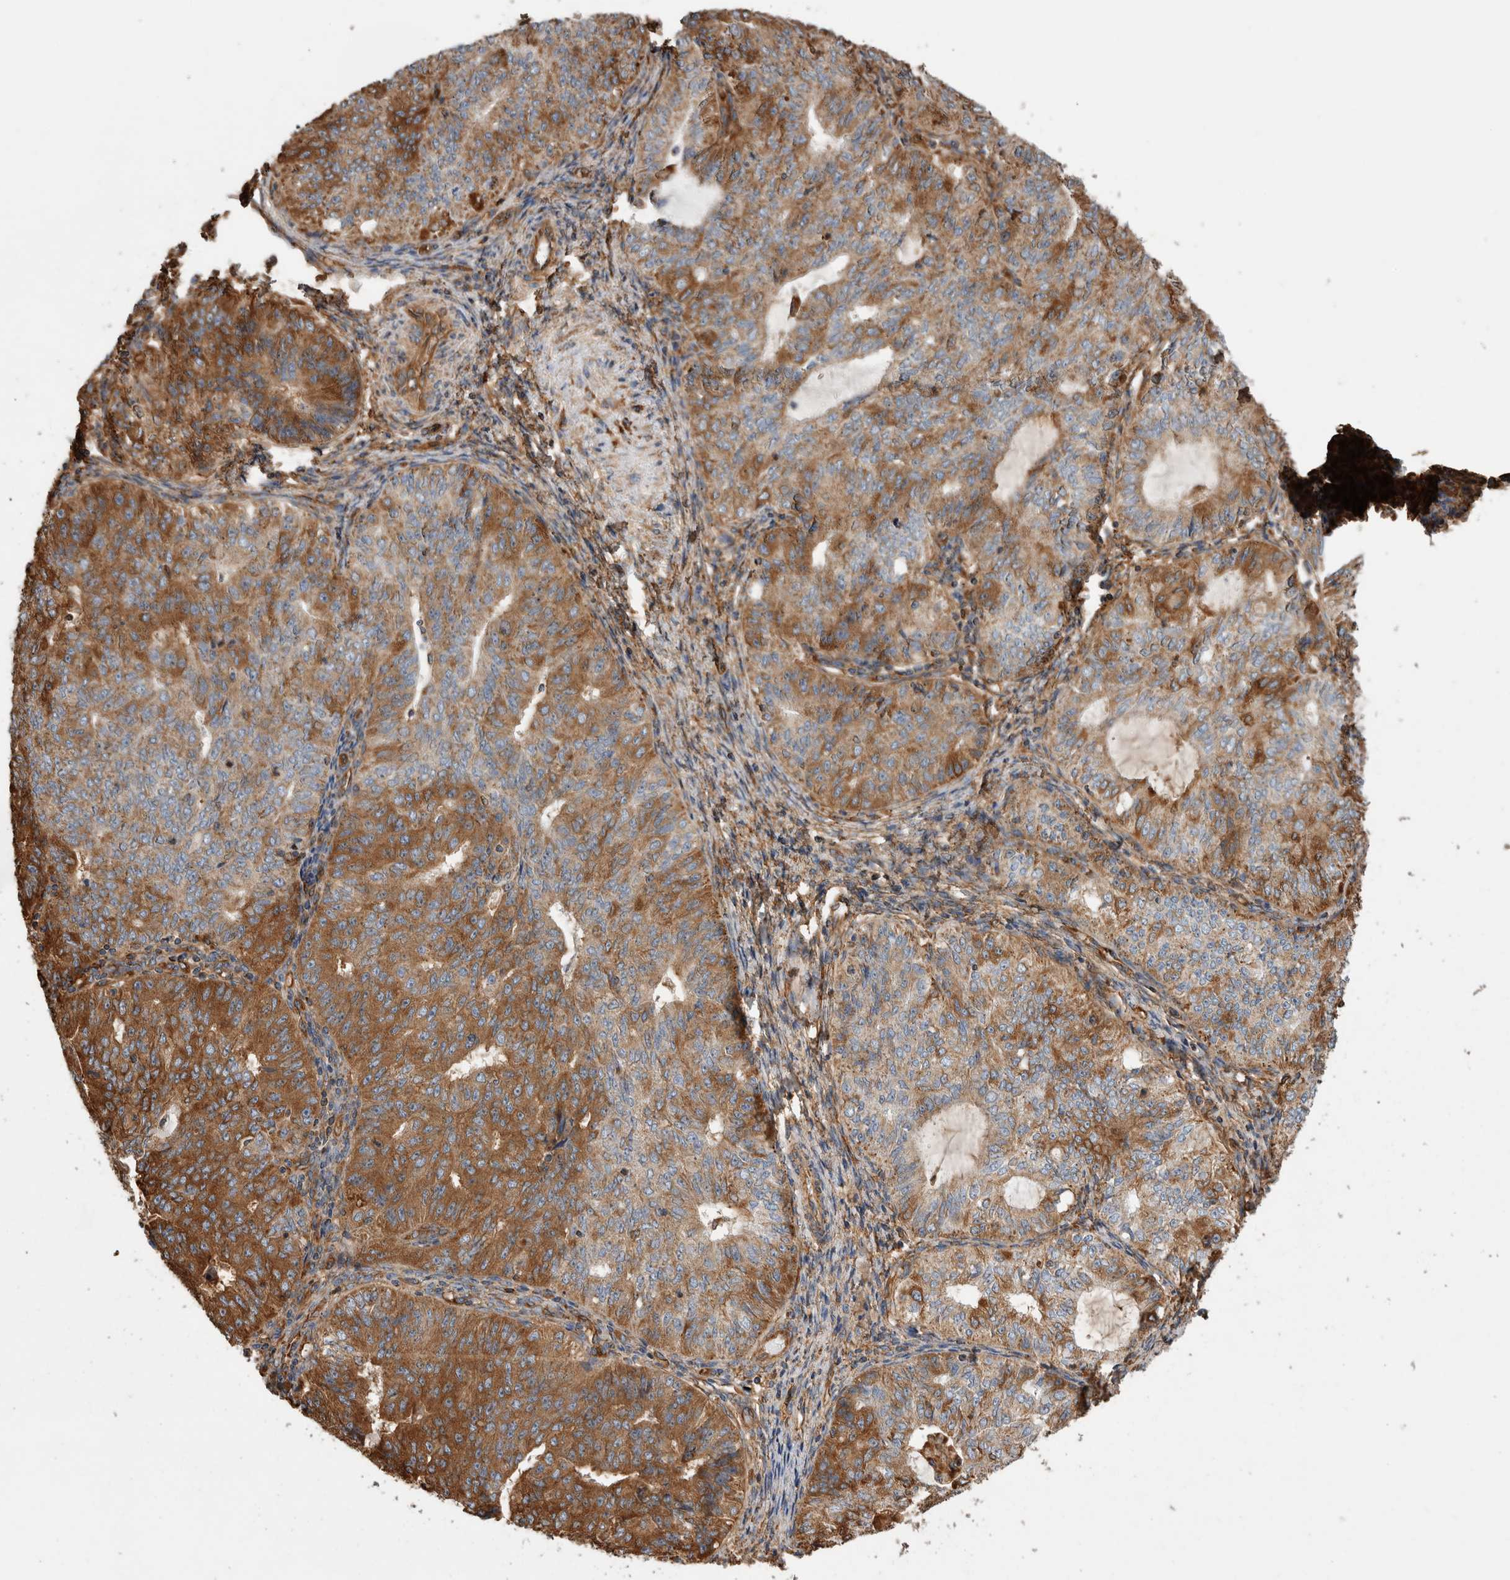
{"staining": {"intensity": "strong", "quantity": "25%-75%", "location": "cytoplasmic/membranous"}, "tissue": "endometrial cancer", "cell_type": "Tumor cells", "image_type": "cancer", "snomed": [{"axis": "morphology", "description": "Adenocarcinoma, NOS"}, {"axis": "topography", "description": "Endometrium"}], "caption": "Tumor cells demonstrate high levels of strong cytoplasmic/membranous expression in approximately 25%-75% of cells in adenocarcinoma (endometrial). The protein is stained brown, and the nuclei are stained in blue (DAB IHC with brightfield microscopy, high magnification).", "gene": "ZNF397", "patient": {"sex": "female", "age": 32}}